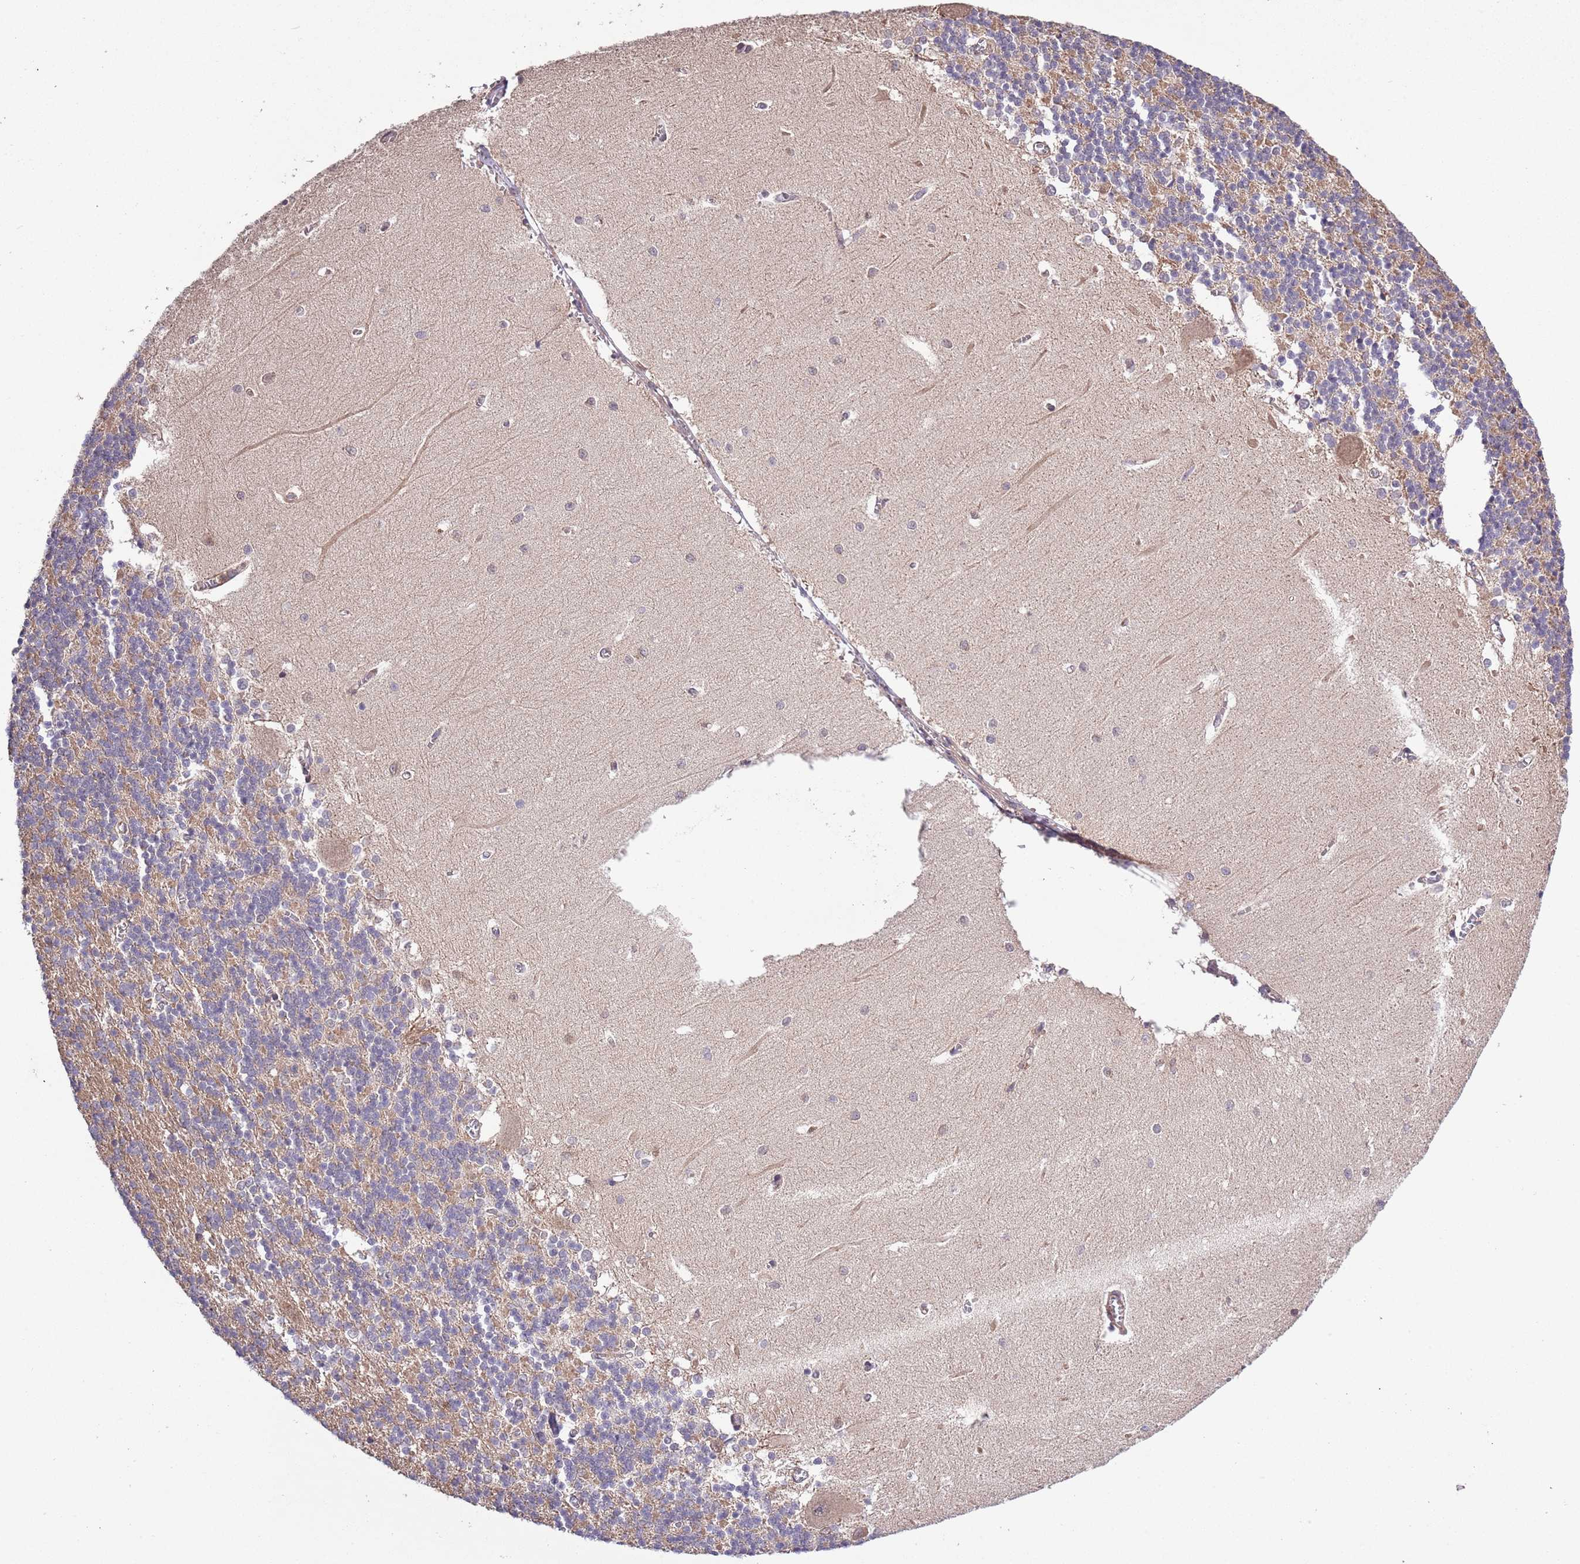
{"staining": {"intensity": "moderate", "quantity": "25%-75%", "location": "cytoplasmic/membranous"}, "tissue": "cerebellum", "cell_type": "Cells in granular layer", "image_type": "normal", "snomed": [{"axis": "morphology", "description": "Normal tissue, NOS"}, {"axis": "topography", "description": "Cerebellum"}], "caption": "Normal cerebellum shows moderate cytoplasmic/membranous expression in approximately 25%-75% of cells in granular layer, visualized by immunohistochemistry.", "gene": "MFNG", "patient": {"sex": "male", "age": 37}}